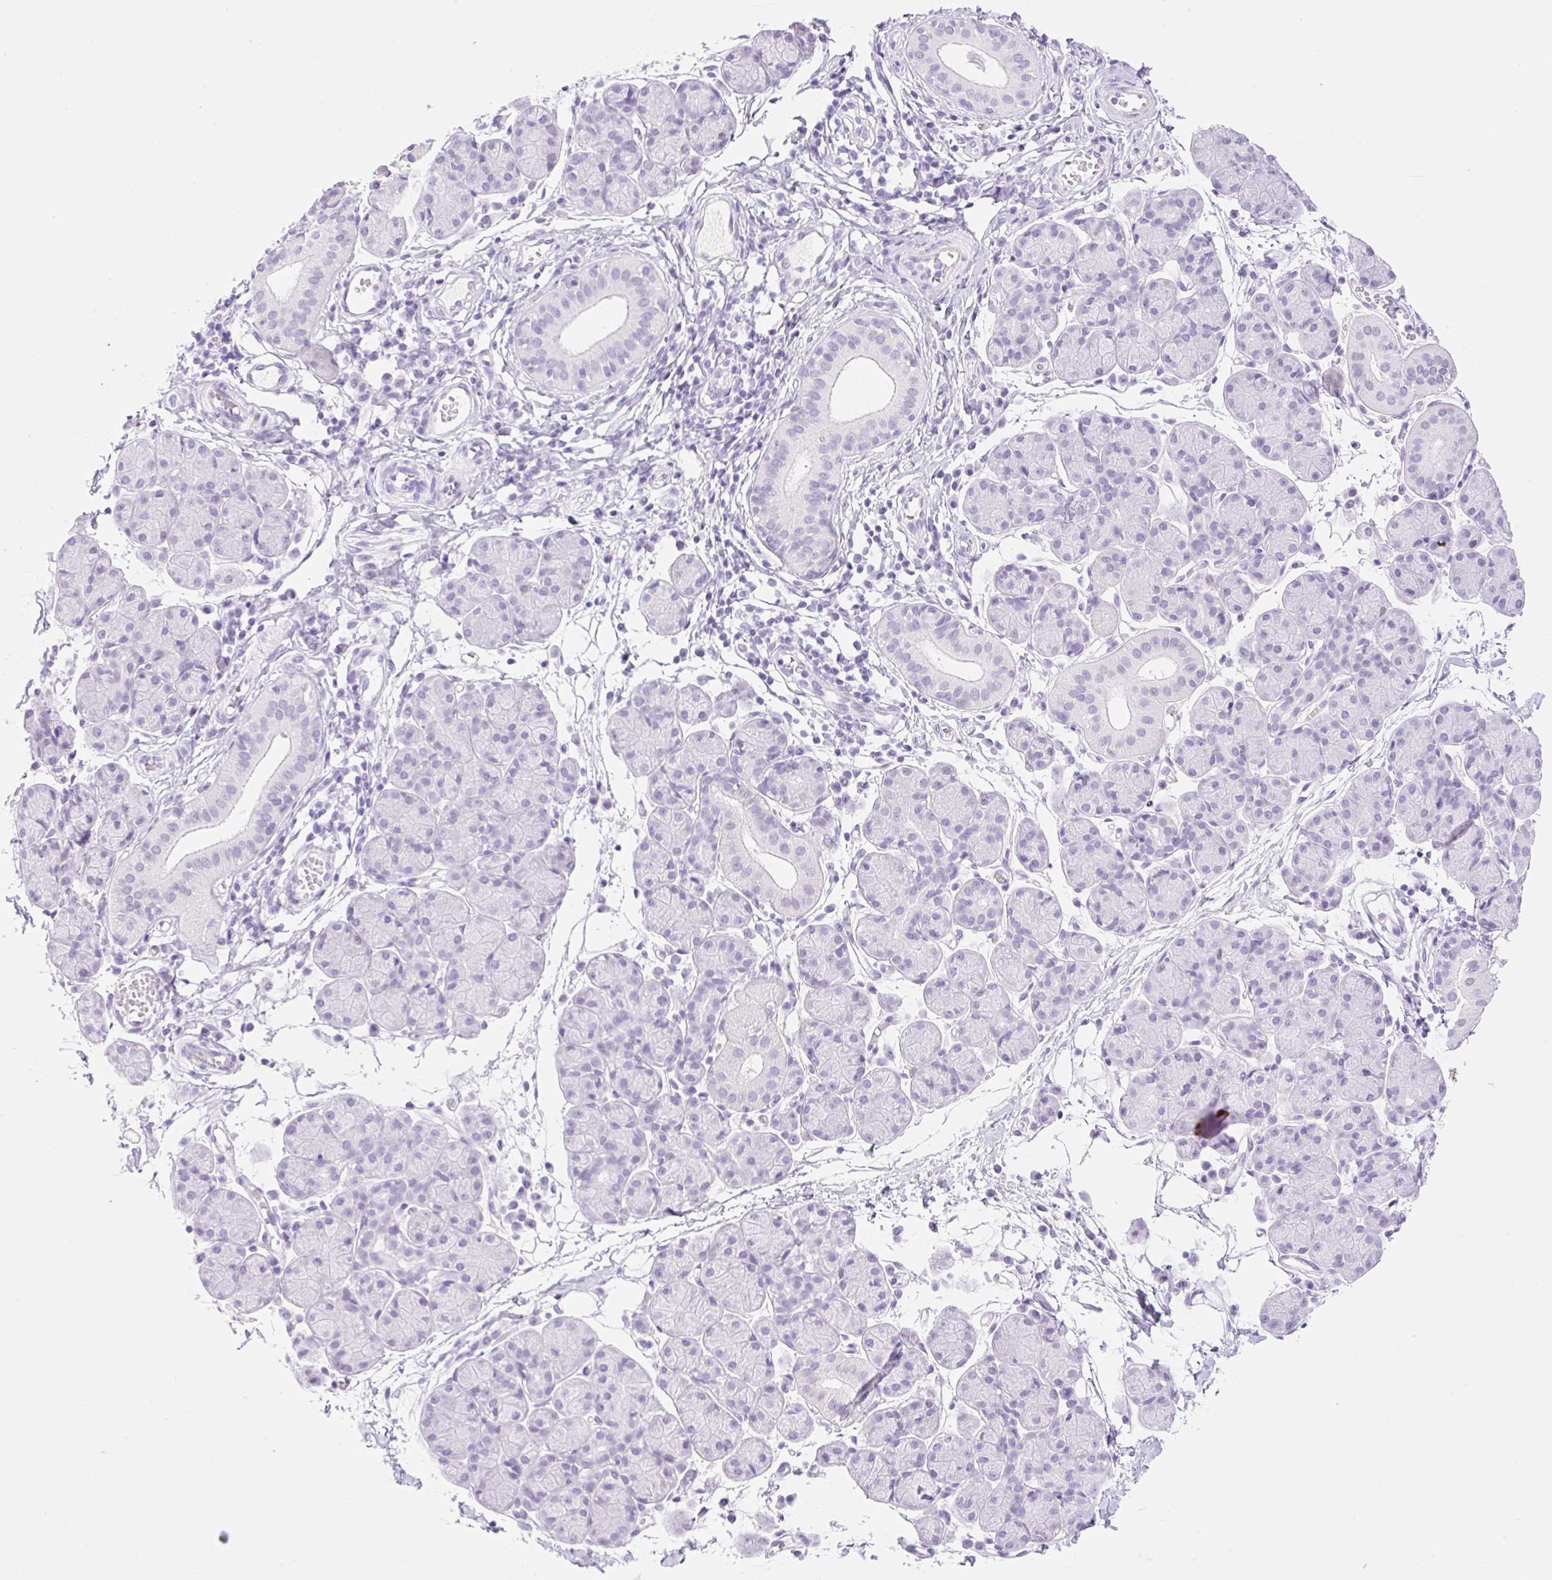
{"staining": {"intensity": "negative", "quantity": "none", "location": "none"}, "tissue": "salivary gland", "cell_type": "Glandular cells", "image_type": "normal", "snomed": [{"axis": "morphology", "description": "Normal tissue, NOS"}, {"axis": "morphology", "description": "Inflammation, NOS"}, {"axis": "topography", "description": "Lymph node"}, {"axis": "topography", "description": "Salivary gland"}], "caption": "Immunohistochemistry (IHC) micrograph of normal salivary gland: salivary gland stained with DAB (3,3'-diaminobenzidine) displays no significant protein positivity in glandular cells. (DAB (3,3'-diaminobenzidine) immunohistochemistry (IHC) with hematoxylin counter stain).", "gene": "SPRR4", "patient": {"sex": "male", "age": 3}}